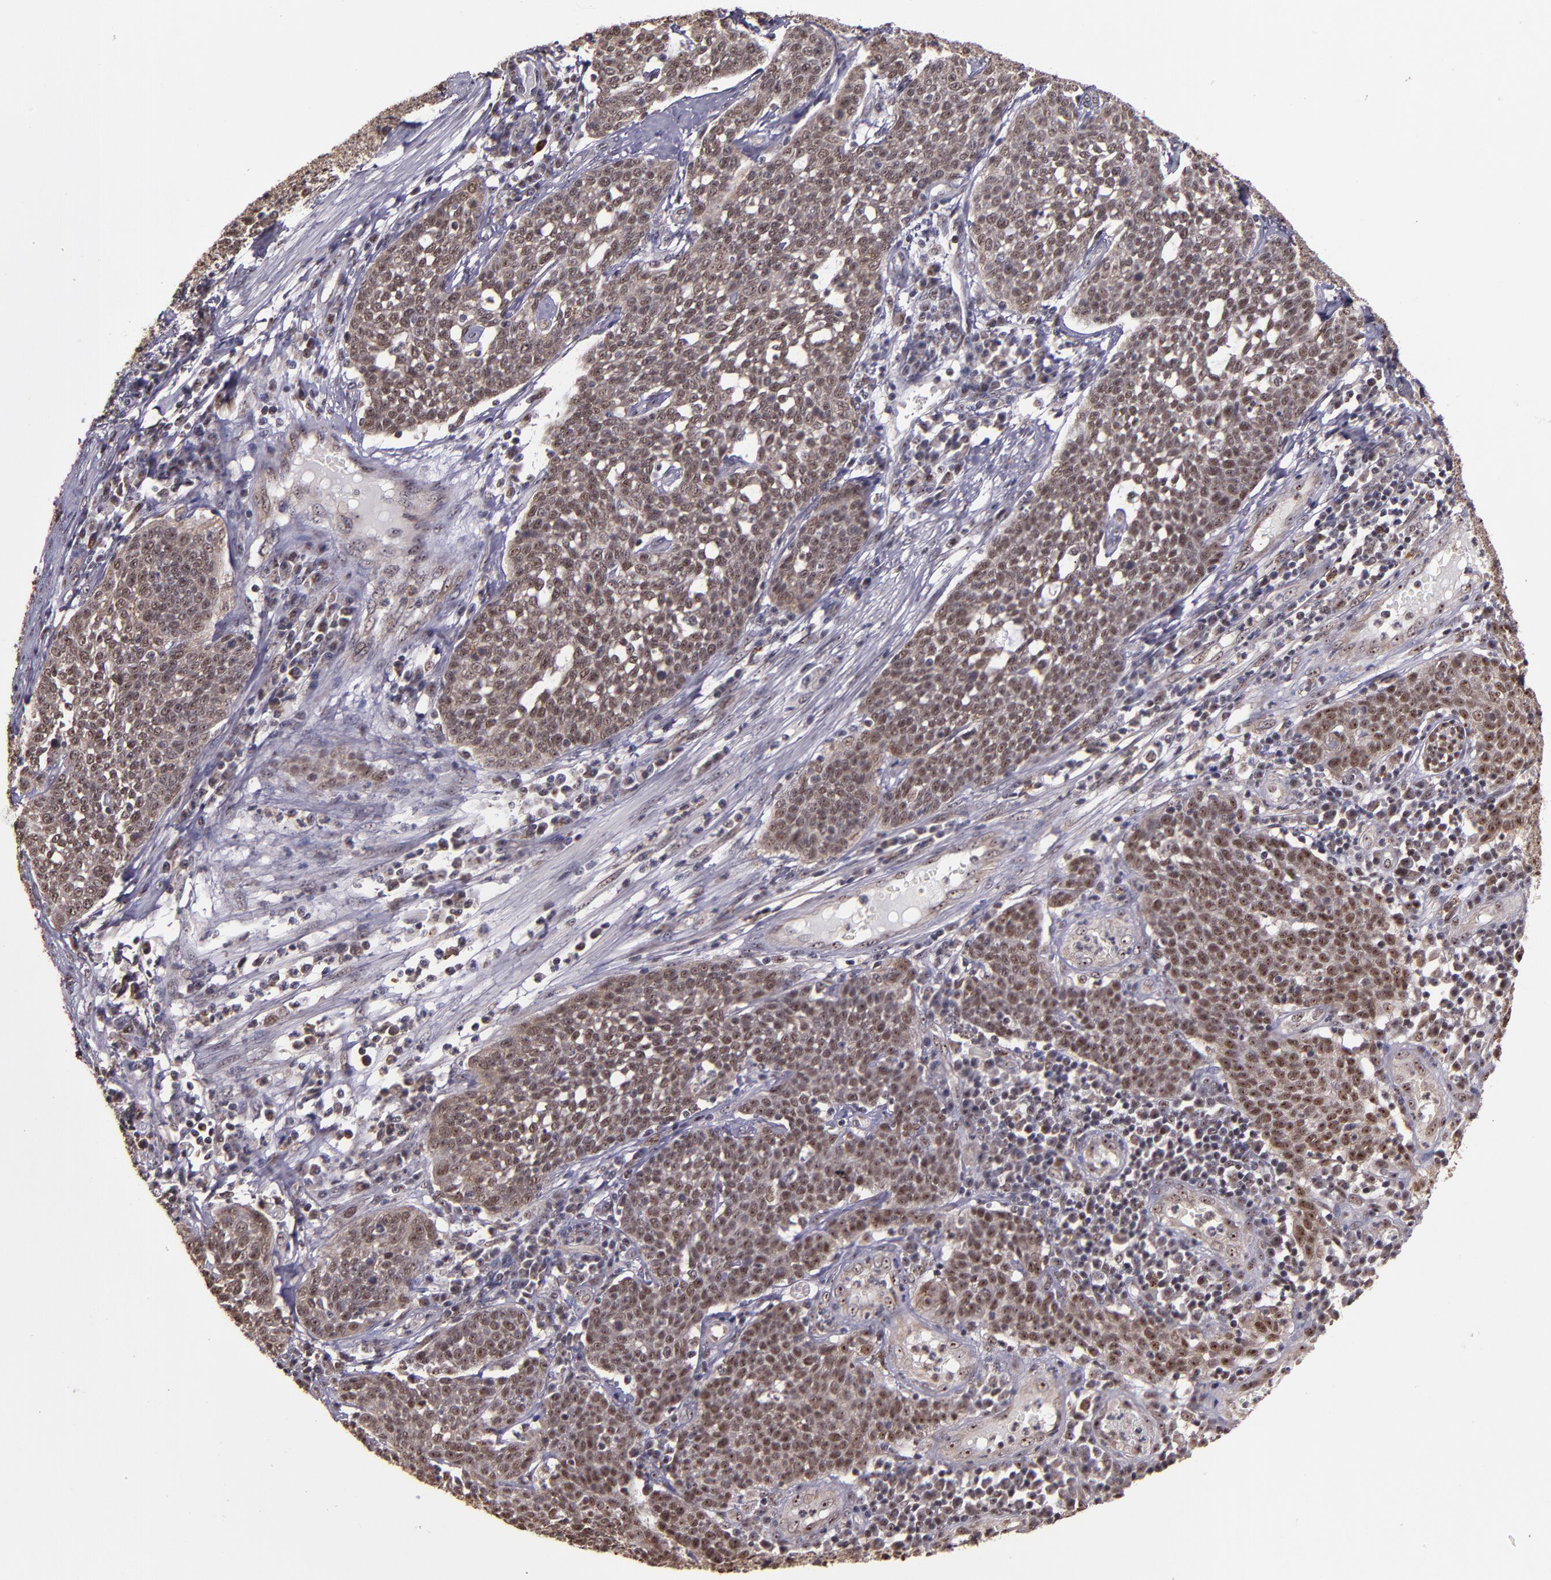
{"staining": {"intensity": "moderate", "quantity": ">75%", "location": "cytoplasmic/membranous,nuclear"}, "tissue": "cervical cancer", "cell_type": "Tumor cells", "image_type": "cancer", "snomed": [{"axis": "morphology", "description": "Squamous cell carcinoma, NOS"}, {"axis": "topography", "description": "Cervix"}], "caption": "Tumor cells demonstrate moderate cytoplasmic/membranous and nuclear staining in about >75% of cells in squamous cell carcinoma (cervical). (DAB (3,3'-diaminobenzidine) IHC, brown staining for protein, blue staining for nuclei).", "gene": "CECR2", "patient": {"sex": "female", "age": 34}}